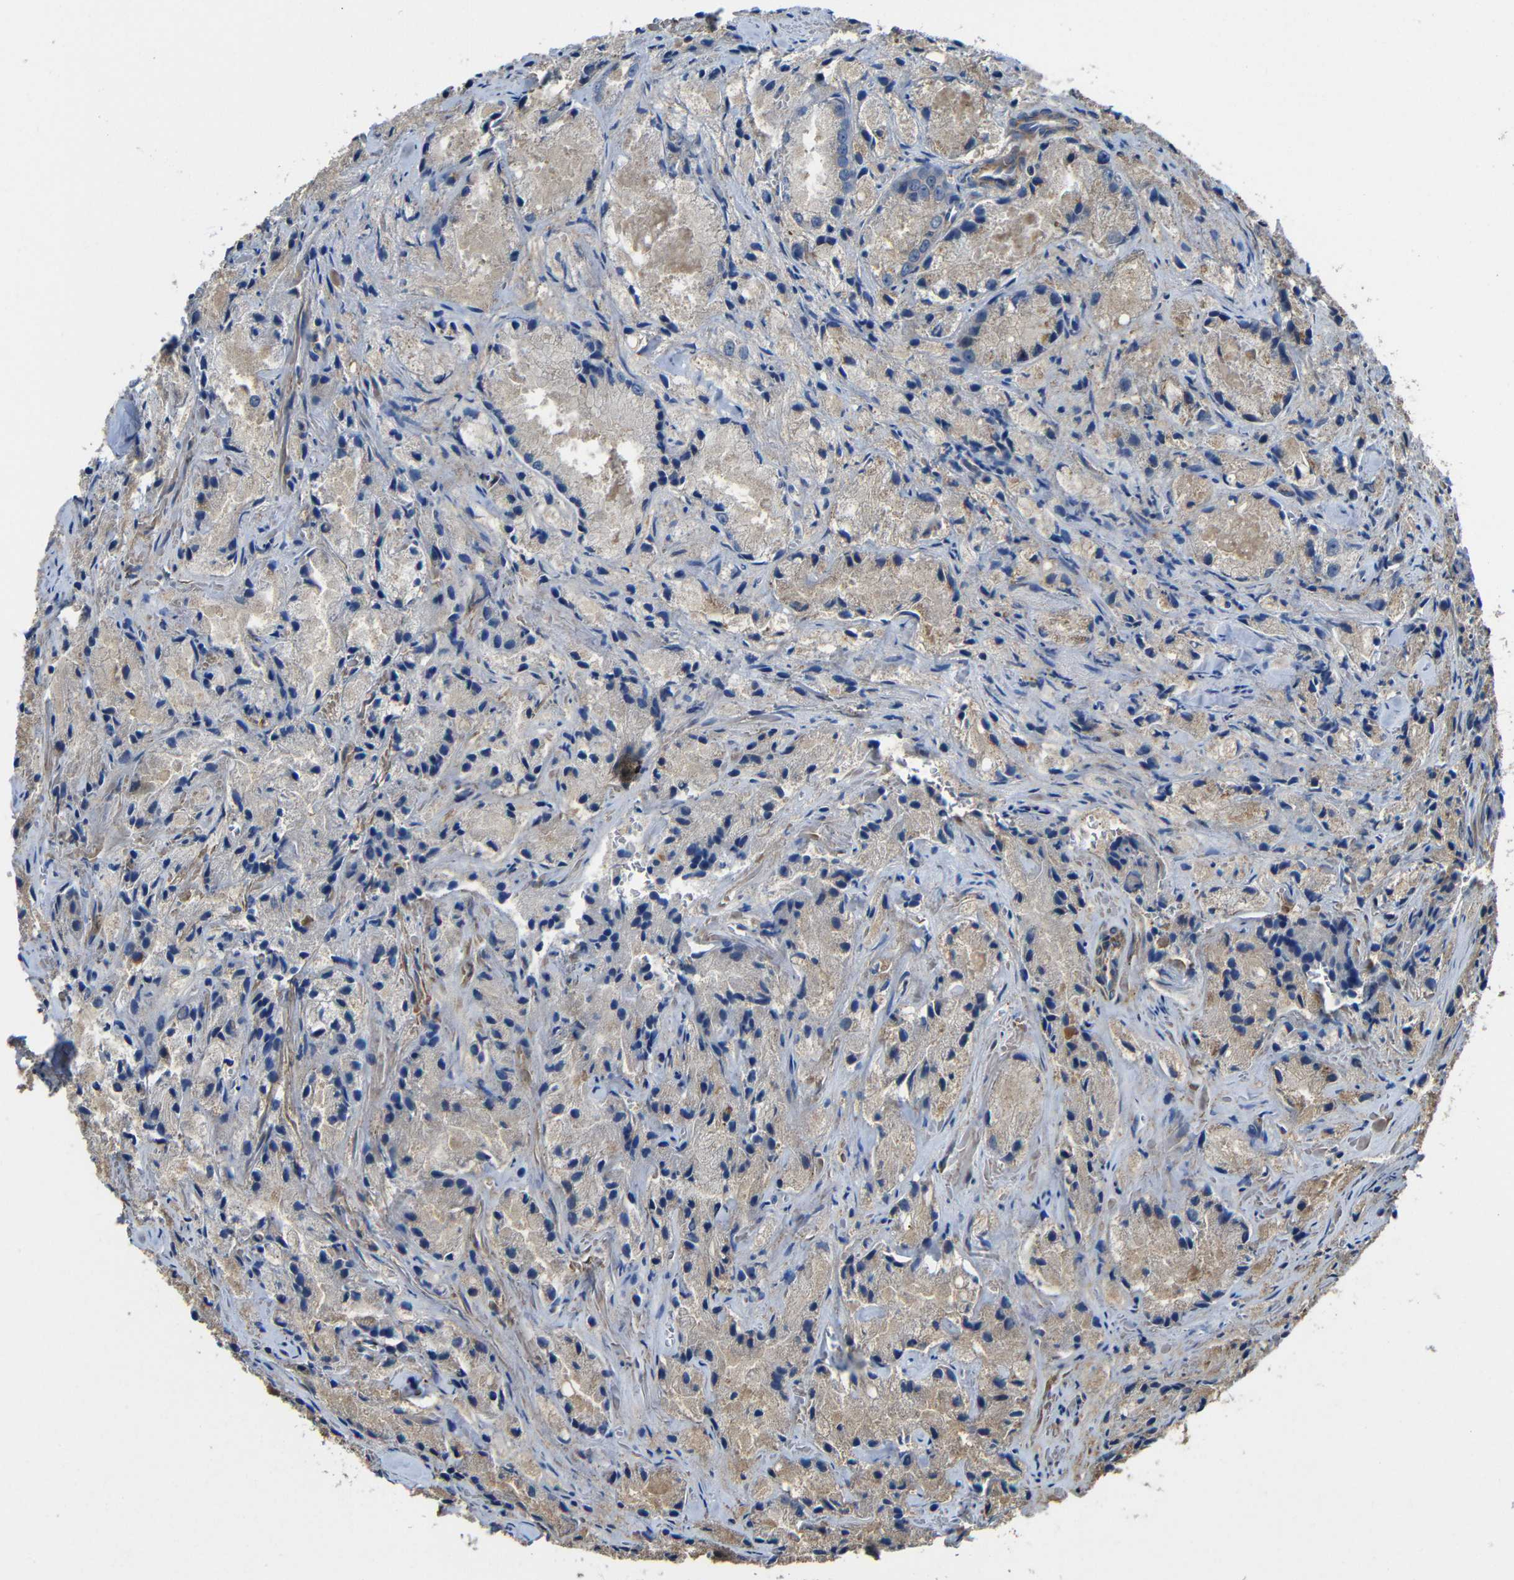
{"staining": {"intensity": "weak", "quantity": ">75%", "location": "cytoplasmic/membranous"}, "tissue": "prostate cancer", "cell_type": "Tumor cells", "image_type": "cancer", "snomed": [{"axis": "morphology", "description": "Adenocarcinoma, Low grade"}, {"axis": "topography", "description": "Prostate"}], "caption": "Prostate low-grade adenocarcinoma stained with a protein marker shows weak staining in tumor cells.", "gene": "GDI1", "patient": {"sex": "male", "age": 64}}